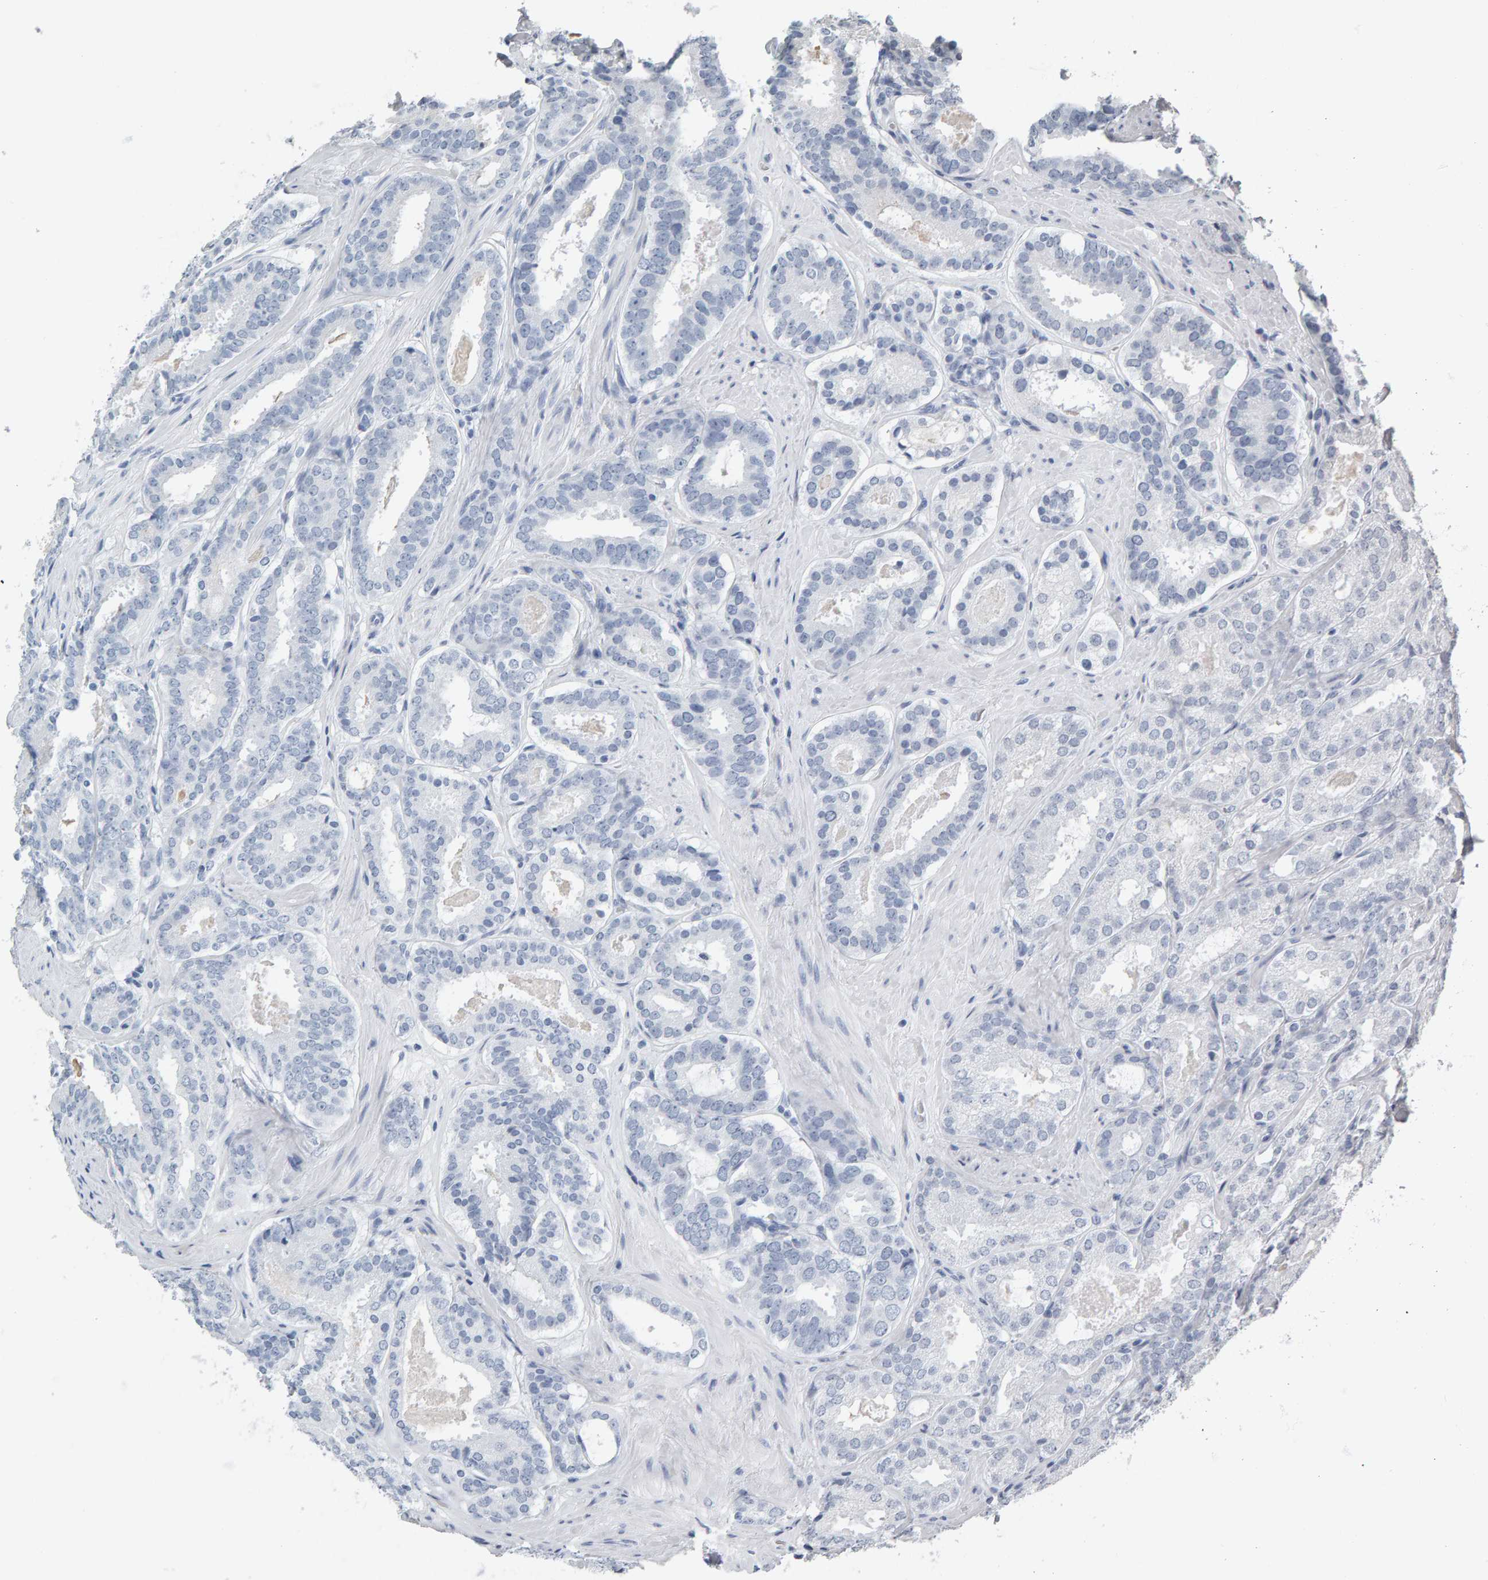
{"staining": {"intensity": "negative", "quantity": "none", "location": "none"}, "tissue": "prostate cancer", "cell_type": "Tumor cells", "image_type": "cancer", "snomed": [{"axis": "morphology", "description": "Adenocarcinoma, Low grade"}, {"axis": "topography", "description": "Prostate"}], "caption": "A high-resolution image shows IHC staining of low-grade adenocarcinoma (prostate), which exhibits no significant expression in tumor cells.", "gene": "SPACA3", "patient": {"sex": "male", "age": 69}}